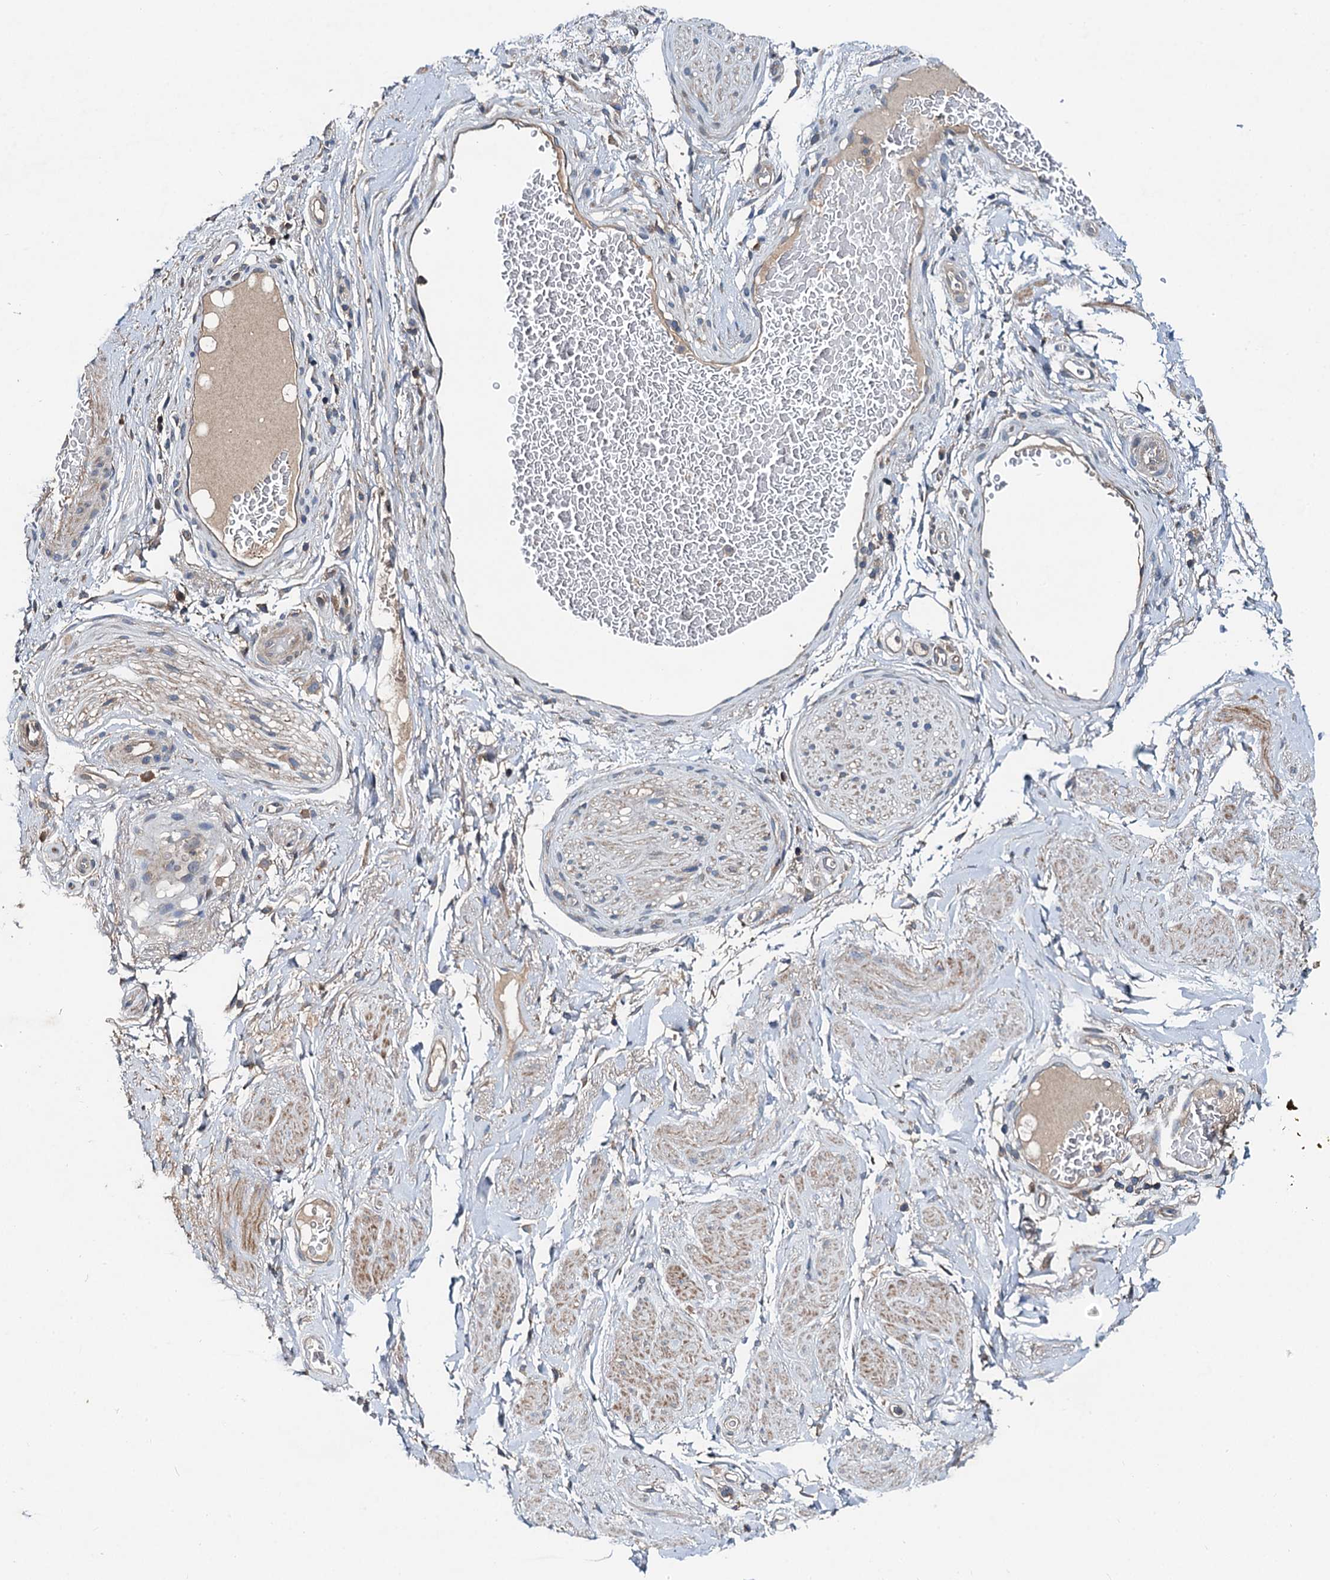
{"staining": {"intensity": "weak", "quantity": ">75%", "location": "cytoplasmic/membranous"}, "tissue": "soft tissue", "cell_type": "Fibroblasts", "image_type": "normal", "snomed": [{"axis": "morphology", "description": "Normal tissue, NOS"}, {"axis": "morphology", "description": "Adenocarcinoma, NOS"}, {"axis": "topography", "description": "Rectum"}, {"axis": "topography", "description": "Vagina"}, {"axis": "topography", "description": "Peripheral nerve tissue"}], "caption": "Benign soft tissue shows weak cytoplasmic/membranous expression in approximately >75% of fibroblasts, visualized by immunohistochemistry. The protein of interest is stained brown, and the nuclei are stained in blue (DAB IHC with brightfield microscopy, high magnification).", "gene": "EFL1", "patient": {"sex": "female", "age": 71}}